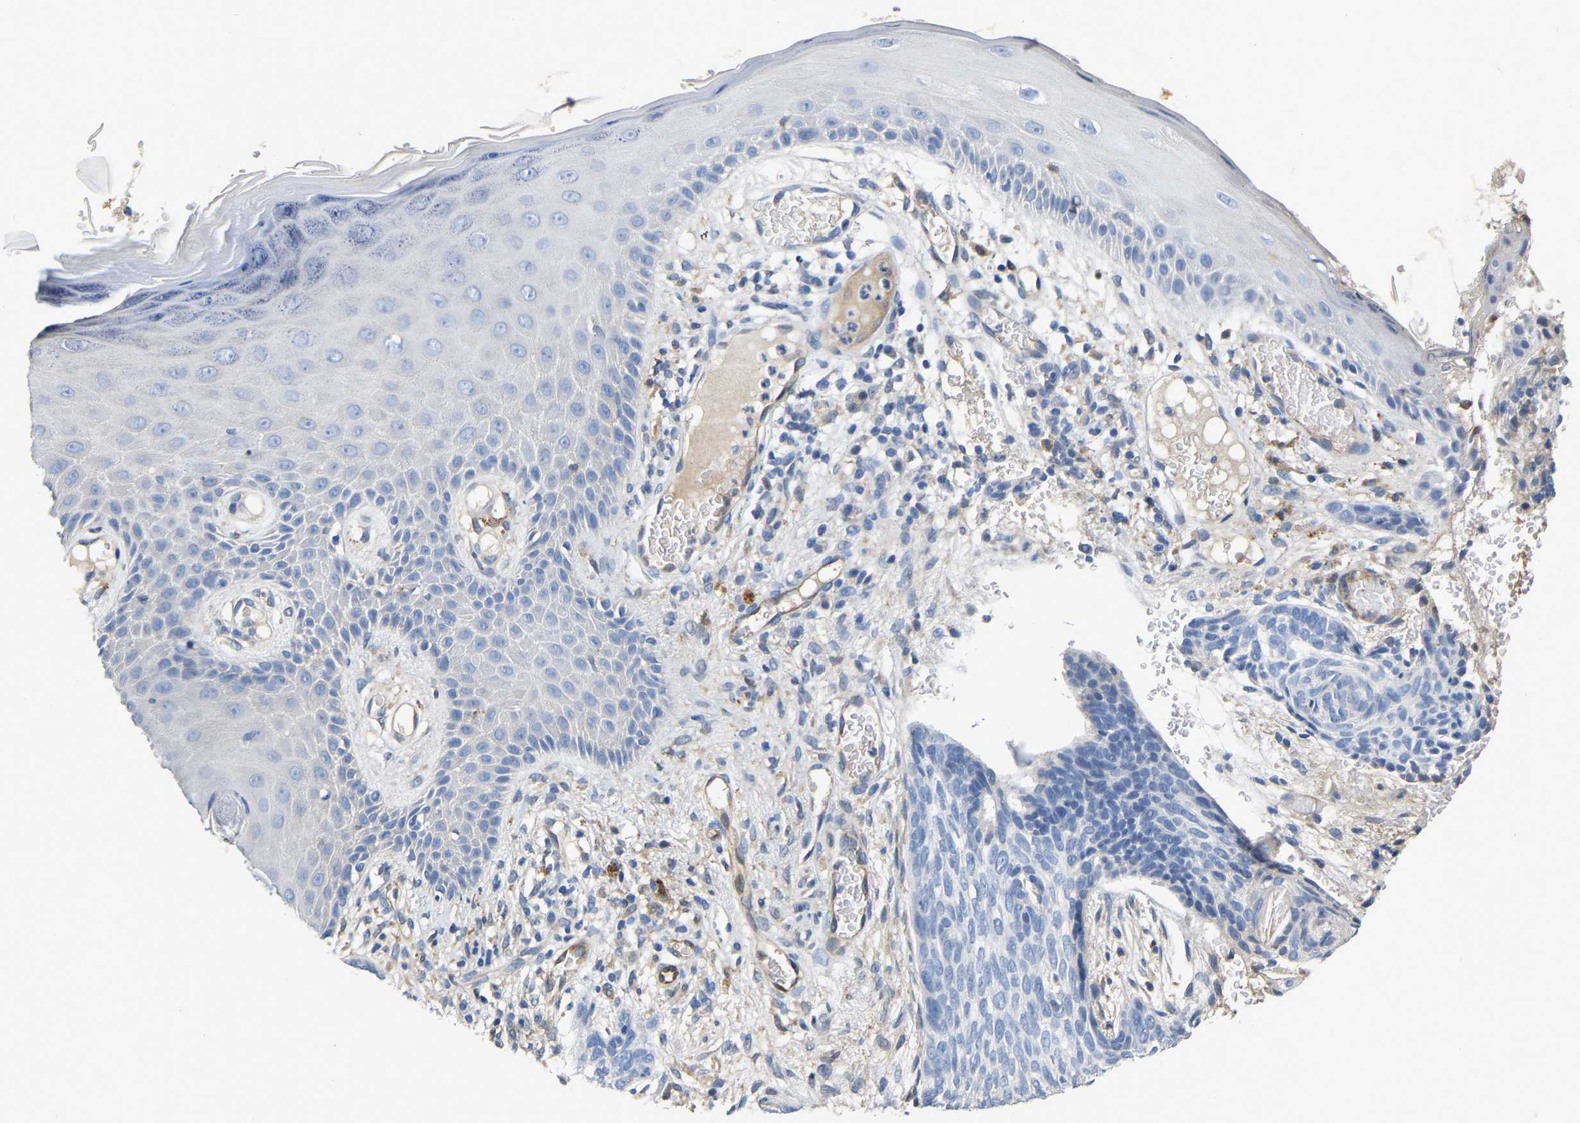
{"staining": {"intensity": "negative", "quantity": "none", "location": "none"}, "tissue": "skin cancer", "cell_type": "Tumor cells", "image_type": "cancer", "snomed": [{"axis": "morphology", "description": "Basal cell carcinoma"}, {"axis": "topography", "description": "Skin"}], "caption": "Image shows no significant protein positivity in tumor cells of skin basal cell carcinoma. The staining is performed using DAB (3,3'-diaminobenzidine) brown chromogen with nuclei counter-stained in using hematoxylin.", "gene": "ATG2B", "patient": {"sex": "female", "age": 59}}